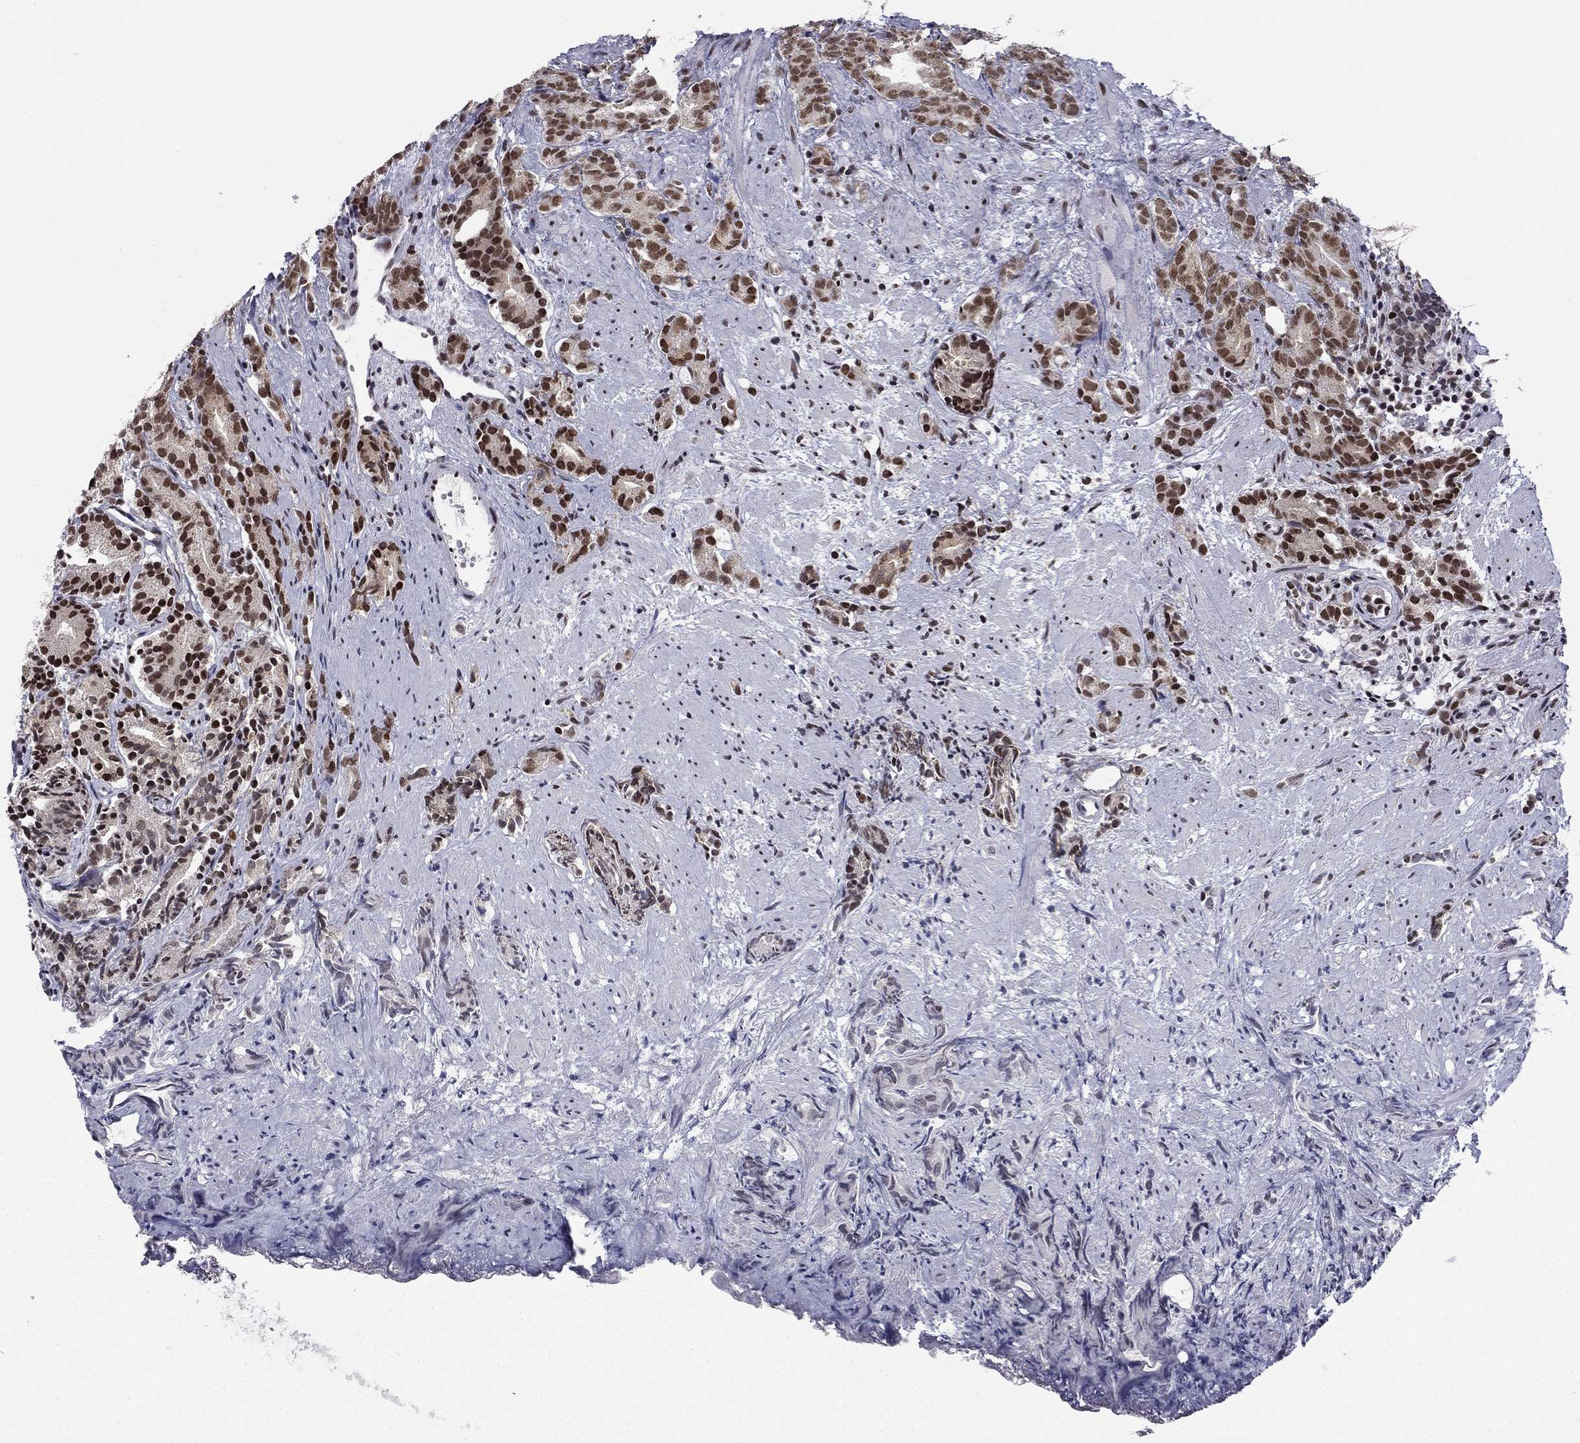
{"staining": {"intensity": "moderate", "quantity": "25%-75%", "location": "nuclear"}, "tissue": "prostate cancer", "cell_type": "Tumor cells", "image_type": "cancer", "snomed": [{"axis": "morphology", "description": "Adenocarcinoma, High grade"}, {"axis": "topography", "description": "Prostate"}], "caption": "A micrograph showing moderate nuclear expression in about 25%-75% of tumor cells in high-grade adenocarcinoma (prostate), as visualized by brown immunohistochemical staining.", "gene": "ETV5", "patient": {"sex": "male", "age": 90}}